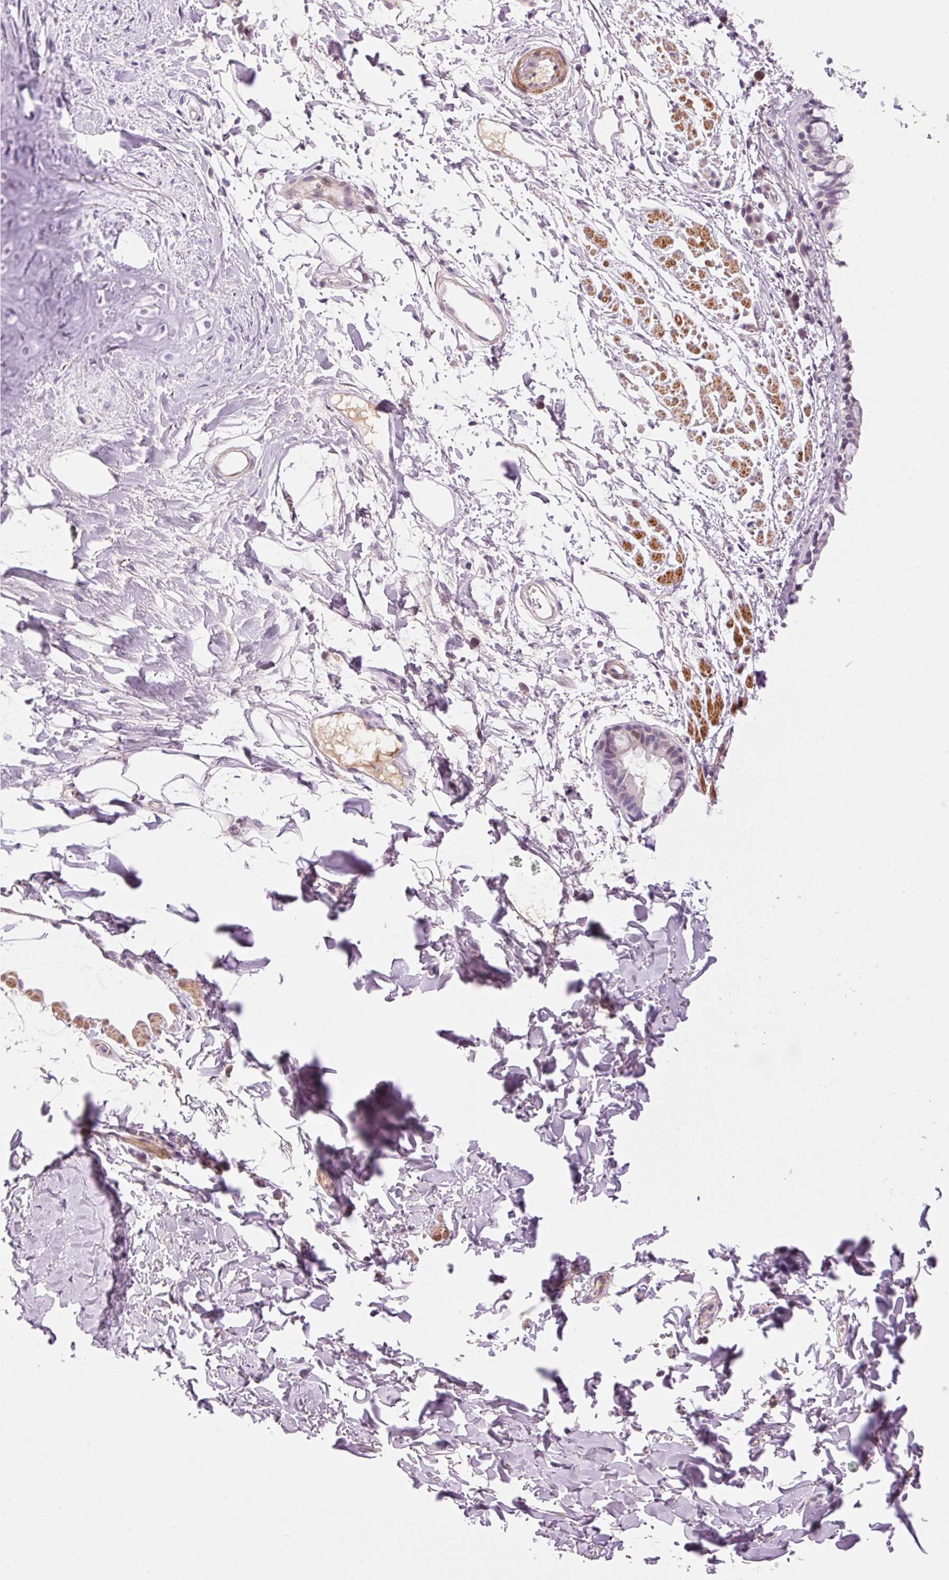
{"staining": {"intensity": "negative", "quantity": "none", "location": "none"}, "tissue": "bronchus", "cell_type": "Respiratory epithelial cells", "image_type": "normal", "snomed": [{"axis": "morphology", "description": "Normal tissue, NOS"}, {"axis": "morphology", "description": "Squamous cell carcinoma, NOS"}, {"axis": "topography", "description": "Bronchus"}, {"axis": "topography", "description": "Lung"}], "caption": "Respiratory epithelial cells show no significant protein staining in benign bronchus. Brightfield microscopy of immunohistochemistry stained with DAB (3,3'-diaminobenzidine) (brown) and hematoxylin (blue), captured at high magnification.", "gene": "HNF1A", "patient": {"sex": "female", "age": 70}}